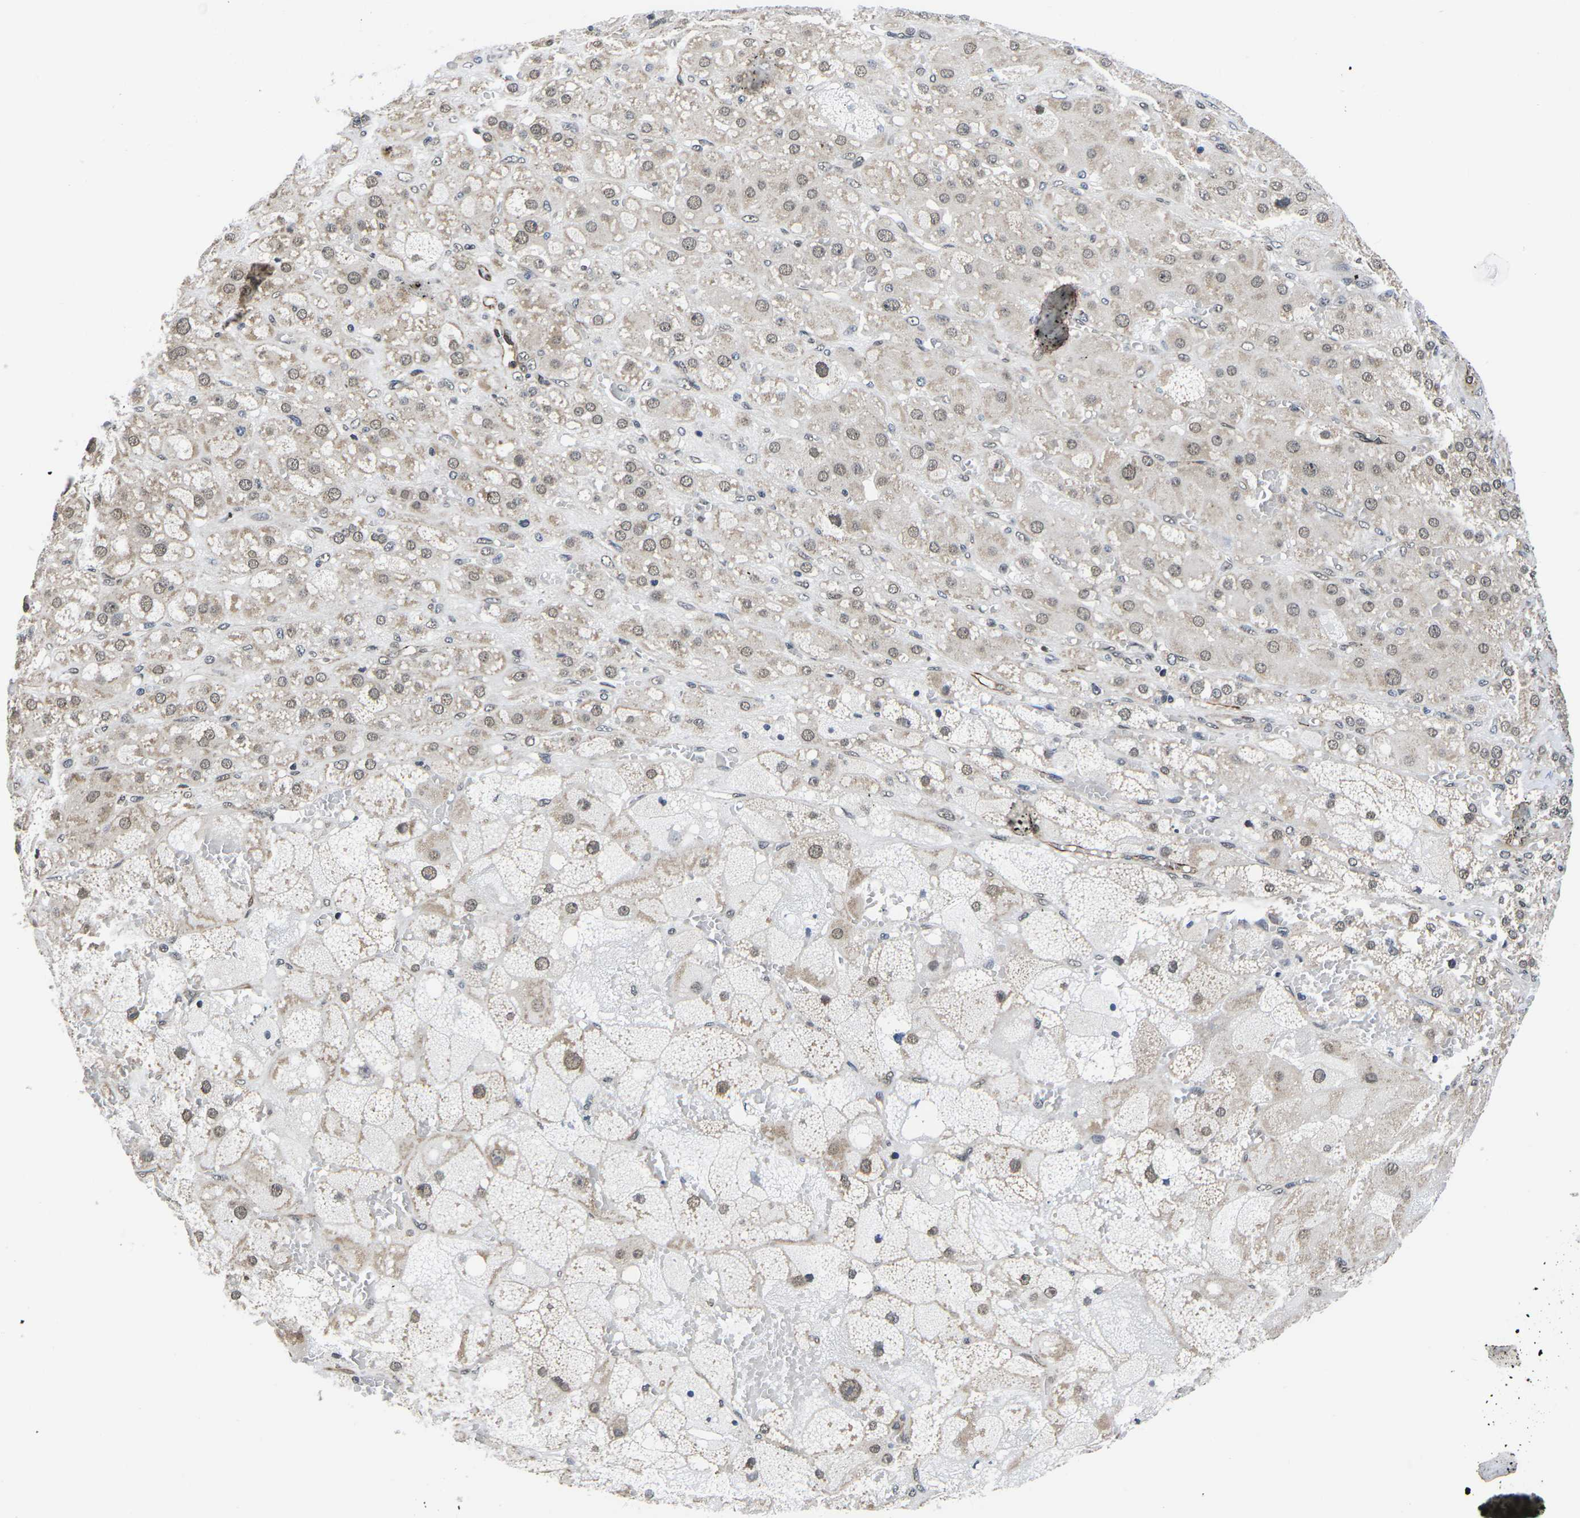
{"staining": {"intensity": "moderate", "quantity": "25%-75%", "location": "cytoplasmic/membranous,nuclear"}, "tissue": "adrenal gland", "cell_type": "Glandular cells", "image_type": "normal", "snomed": [{"axis": "morphology", "description": "Normal tissue, NOS"}, {"axis": "topography", "description": "Adrenal gland"}], "caption": "DAB immunohistochemical staining of unremarkable adrenal gland shows moderate cytoplasmic/membranous,nuclear protein positivity in approximately 25%-75% of glandular cells. The protein of interest is shown in brown color, while the nuclei are stained blue.", "gene": "CCNE1", "patient": {"sex": "female", "age": 47}}